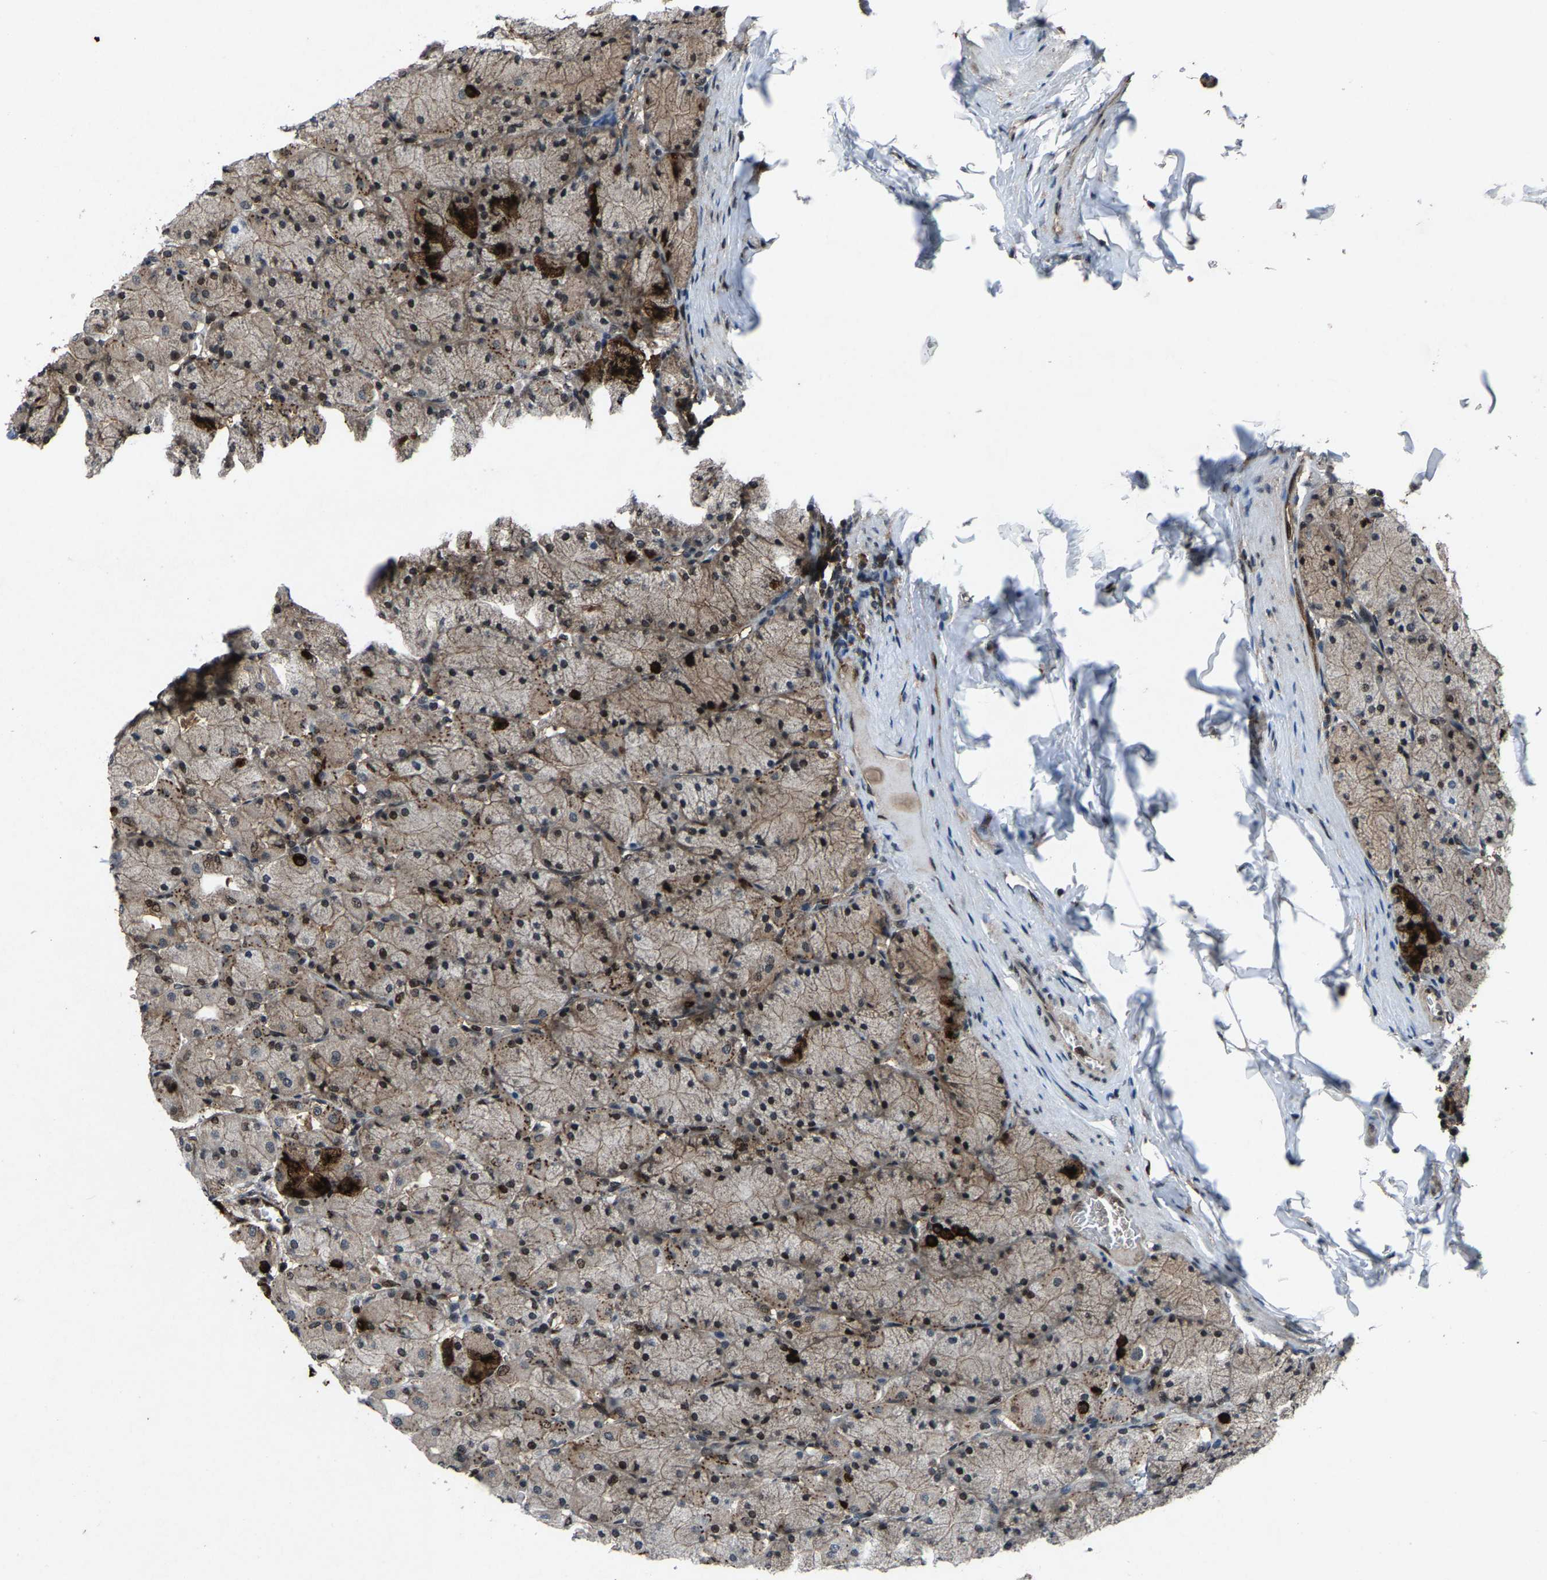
{"staining": {"intensity": "moderate", "quantity": "25%-75%", "location": "cytoplasmic/membranous,nuclear"}, "tissue": "stomach", "cell_type": "Glandular cells", "image_type": "normal", "snomed": [{"axis": "morphology", "description": "Normal tissue, NOS"}, {"axis": "topography", "description": "Stomach, upper"}], "caption": "Immunohistochemical staining of normal human stomach shows moderate cytoplasmic/membranous,nuclear protein staining in approximately 25%-75% of glandular cells.", "gene": "ATXN3", "patient": {"sex": "female", "age": 56}}